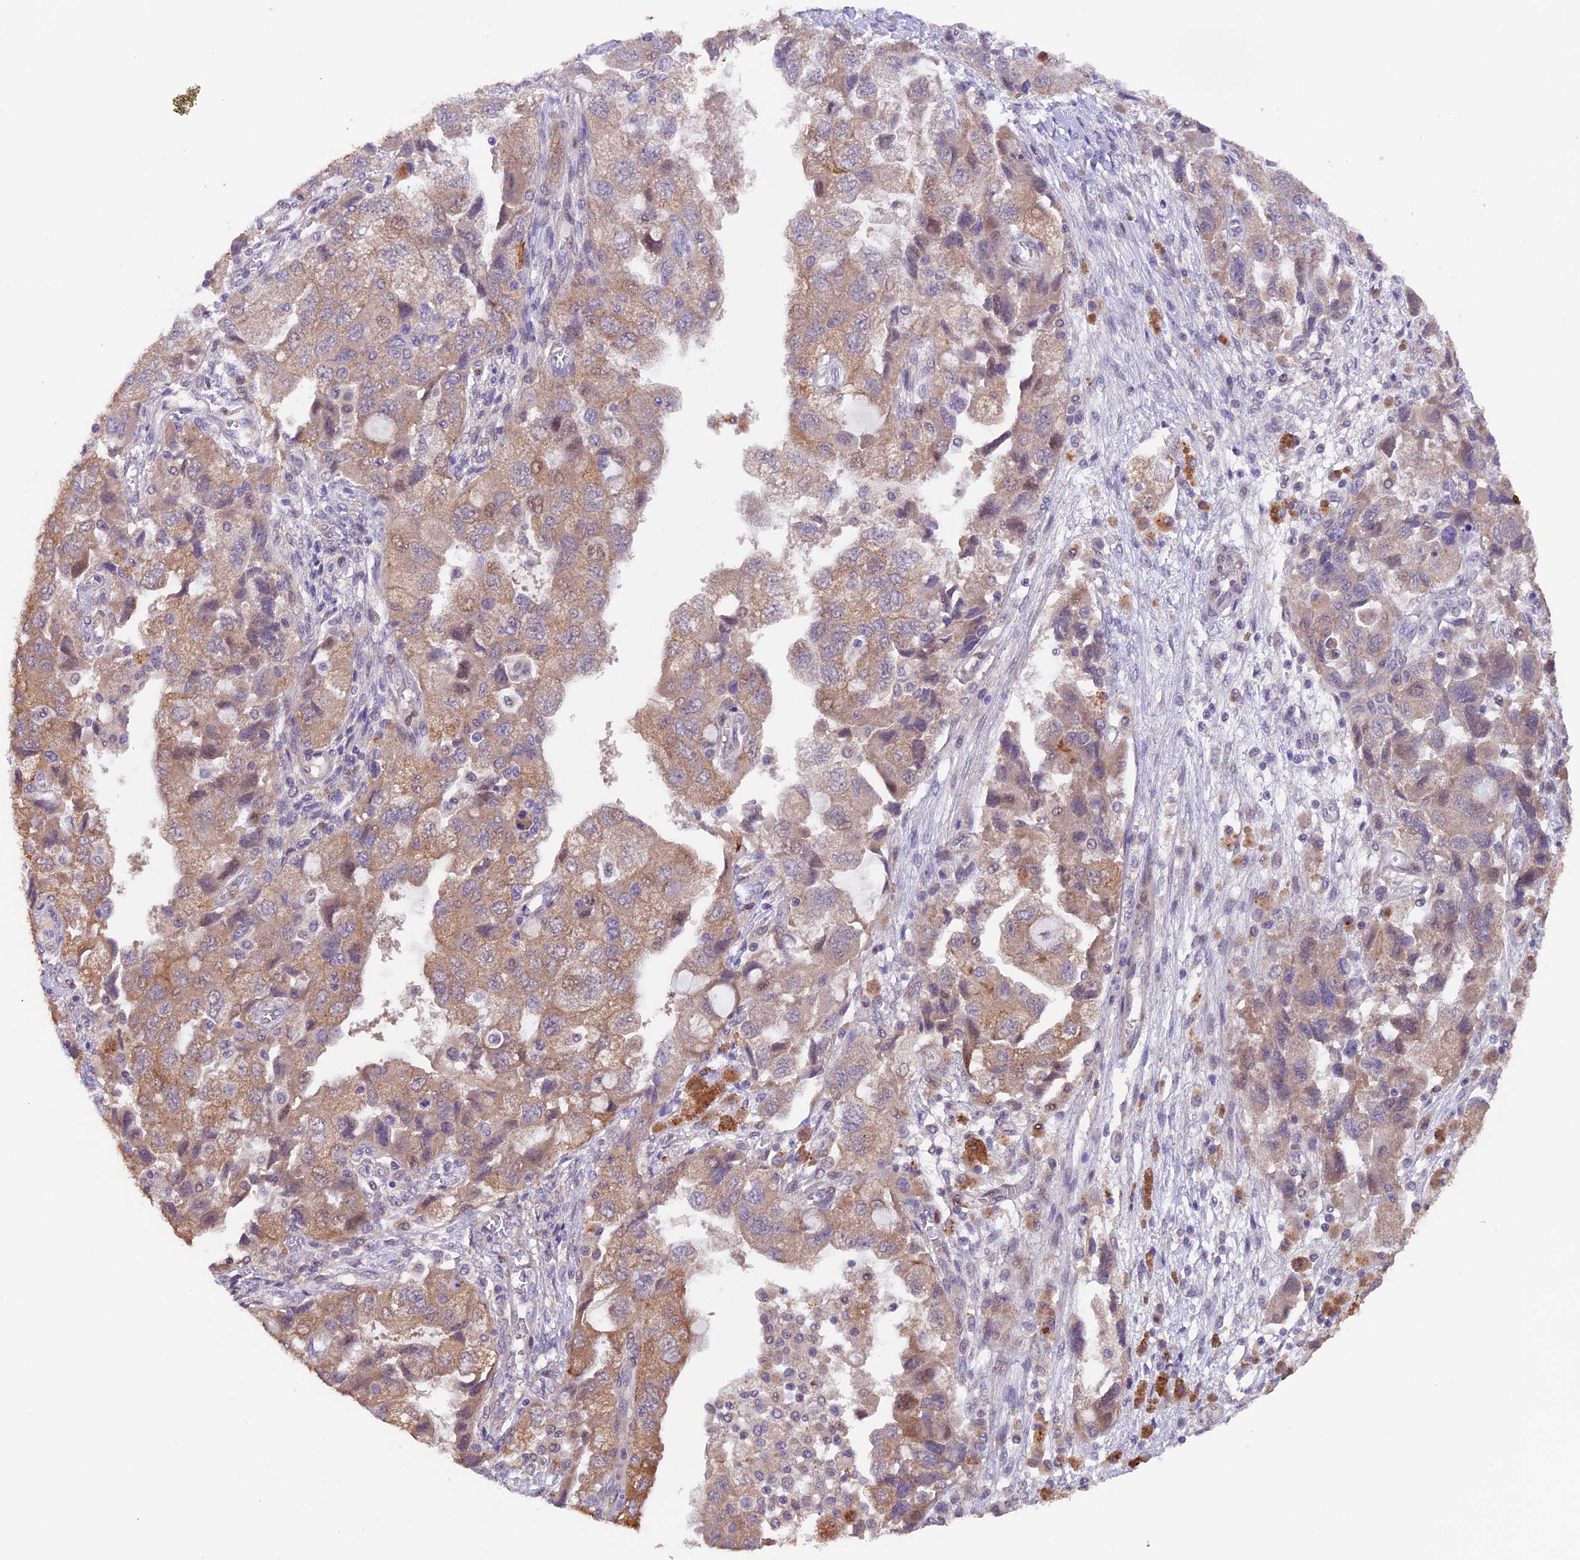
{"staining": {"intensity": "weak", "quantity": ">75%", "location": "cytoplasmic/membranous"}, "tissue": "ovarian cancer", "cell_type": "Tumor cells", "image_type": "cancer", "snomed": [{"axis": "morphology", "description": "Carcinoma, NOS"}, {"axis": "morphology", "description": "Cystadenocarcinoma, serous, NOS"}, {"axis": "topography", "description": "Ovary"}], "caption": "Weak cytoplasmic/membranous staining for a protein is identified in about >75% of tumor cells of ovarian cancer using IHC.", "gene": "NCK2", "patient": {"sex": "female", "age": 69}}